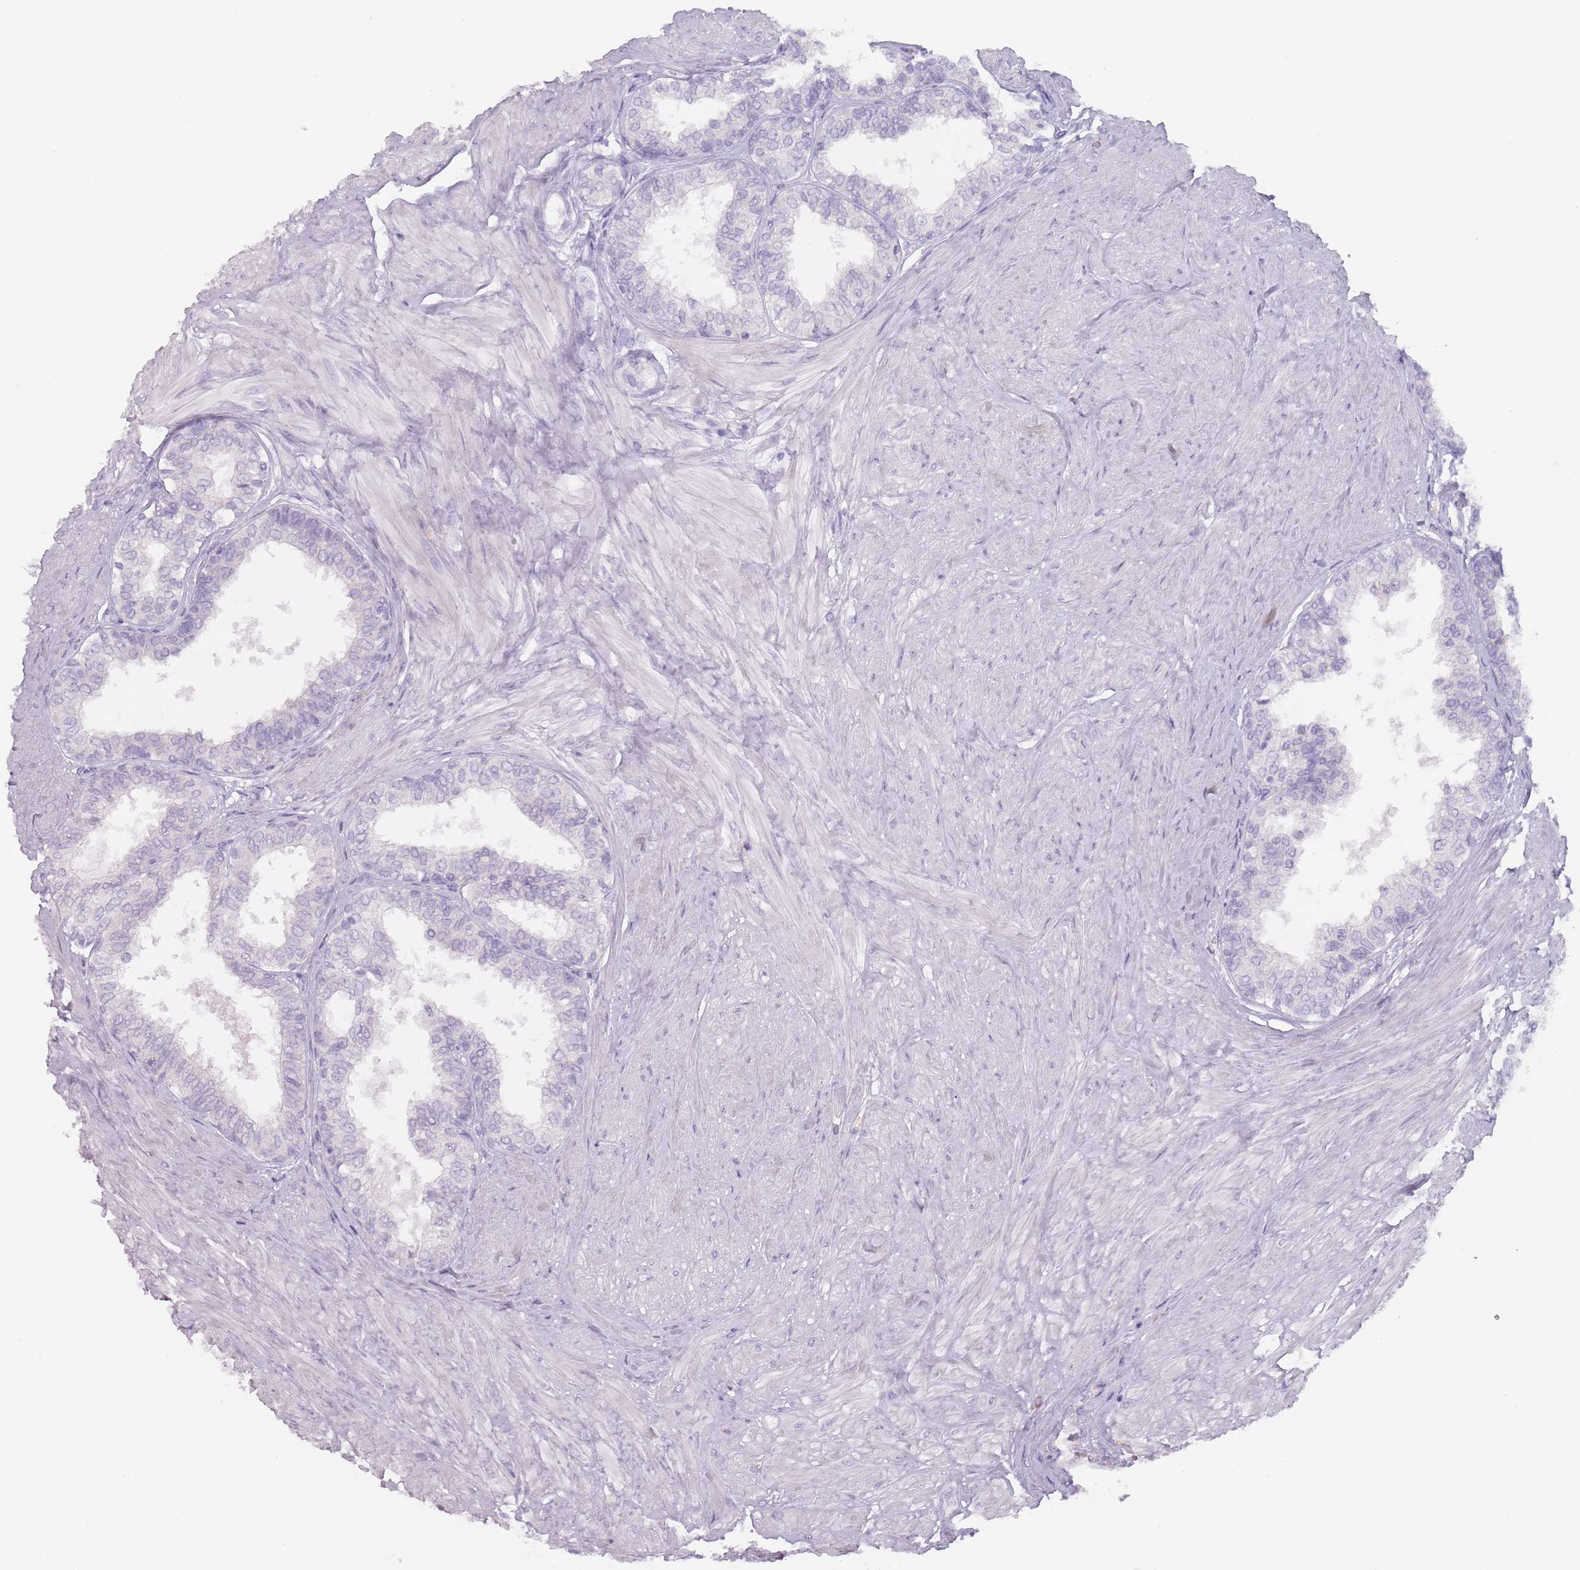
{"staining": {"intensity": "negative", "quantity": "none", "location": "none"}, "tissue": "prostate", "cell_type": "Glandular cells", "image_type": "normal", "snomed": [{"axis": "morphology", "description": "Normal tissue, NOS"}, {"axis": "topography", "description": "Prostate"}], "caption": "A photomicrograph of prostate stained for a protein demonstrates no brown staining in glandular cells.", "gene": "ZNF584", "patient": {"sex": "male", "age": 48}}